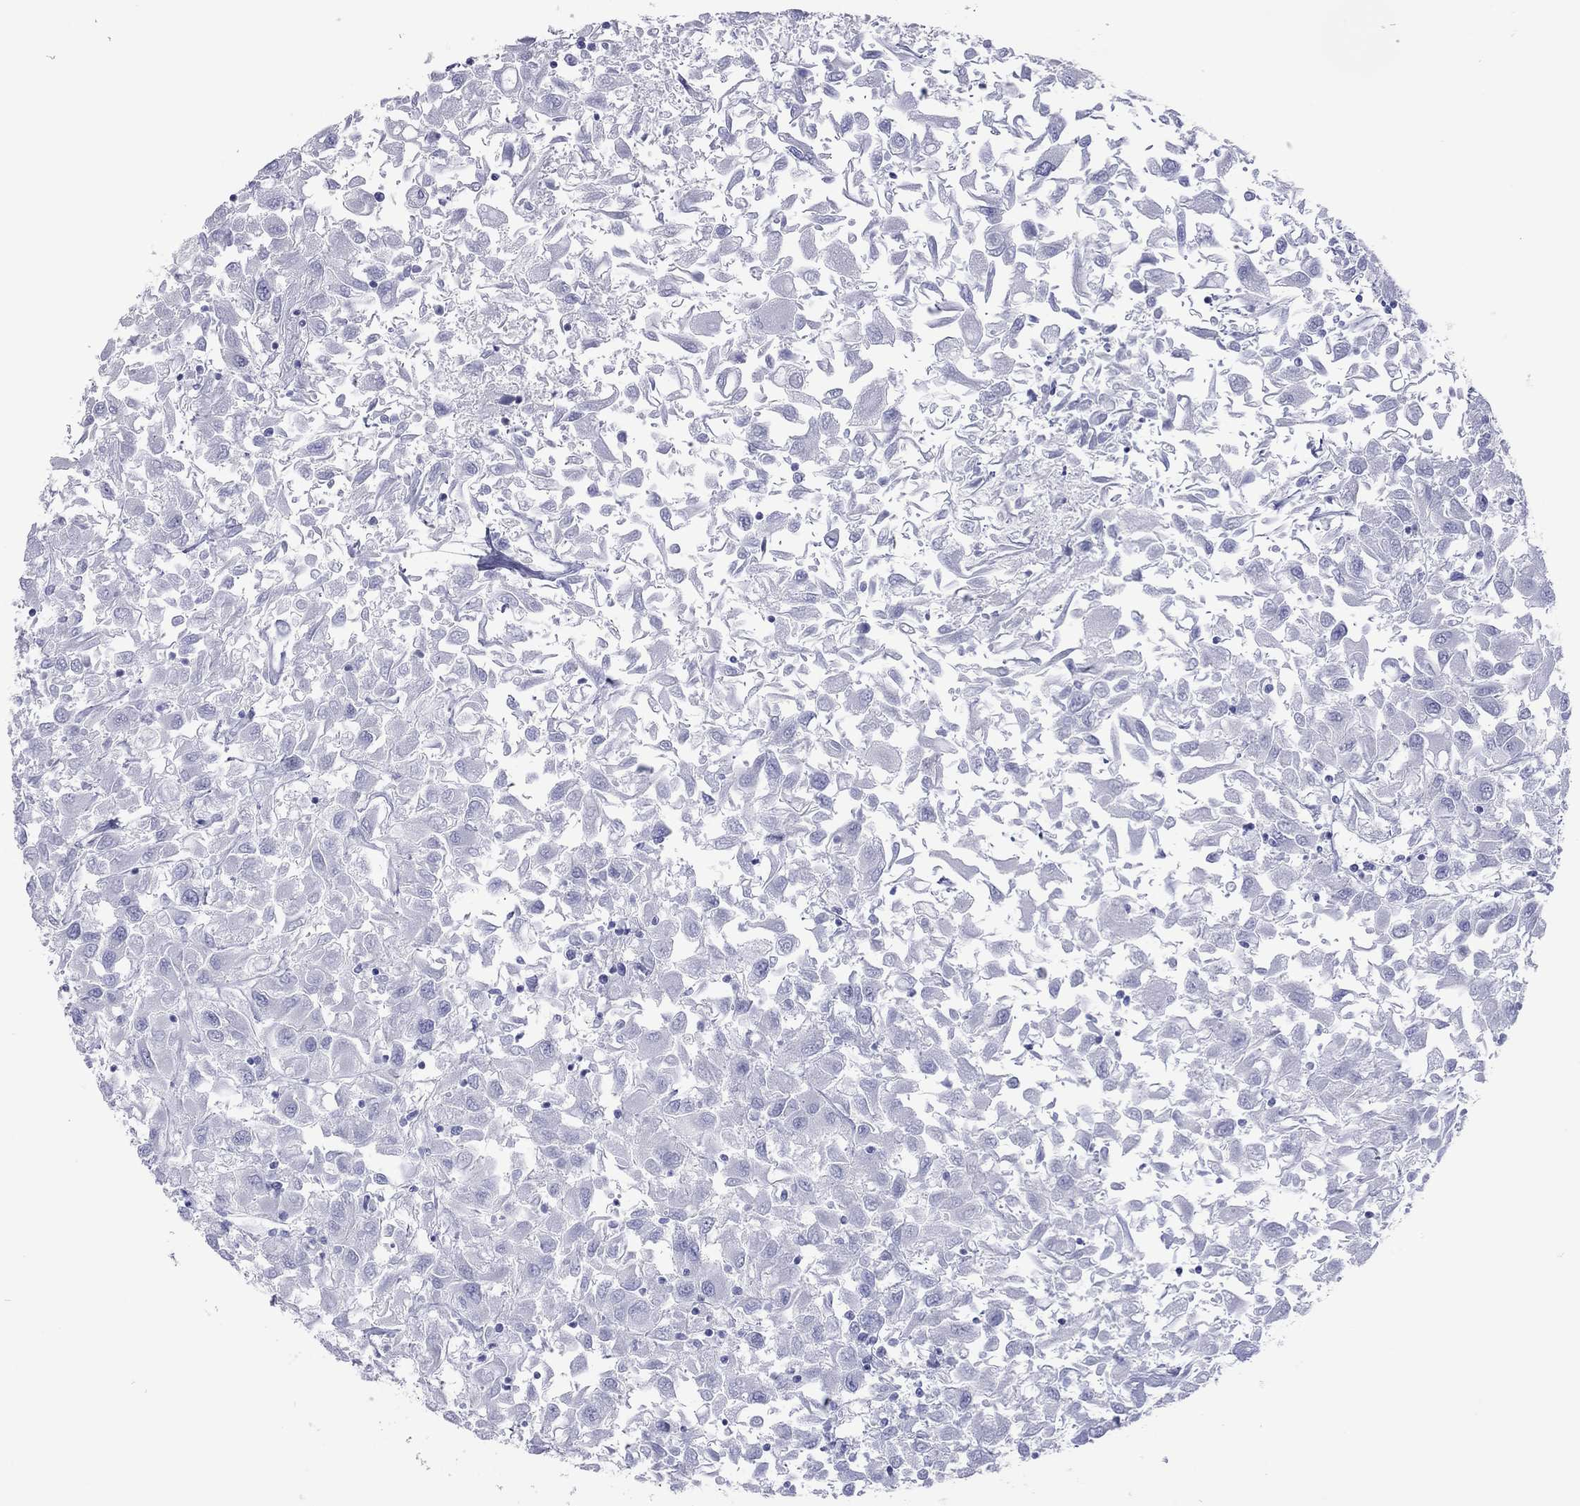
{"staining": {"intensity": "negative", "quantity": "none", "location": "none"}, "tissue": "renal cancer", "cell_type": "Tumor cells", "image_type": "cancer", "snomed": [{"axis": "morphology", "description": "Adenocarcinoma, NOS"}, {"axis": "topography", "description": "Kidney"}], "caption": "IHC of human renal cancer (adenocarcinoma) exhibits no expression in tumor cells.", "gene": "VSIG10", "patient": {"sex": "female", "age": 76}}